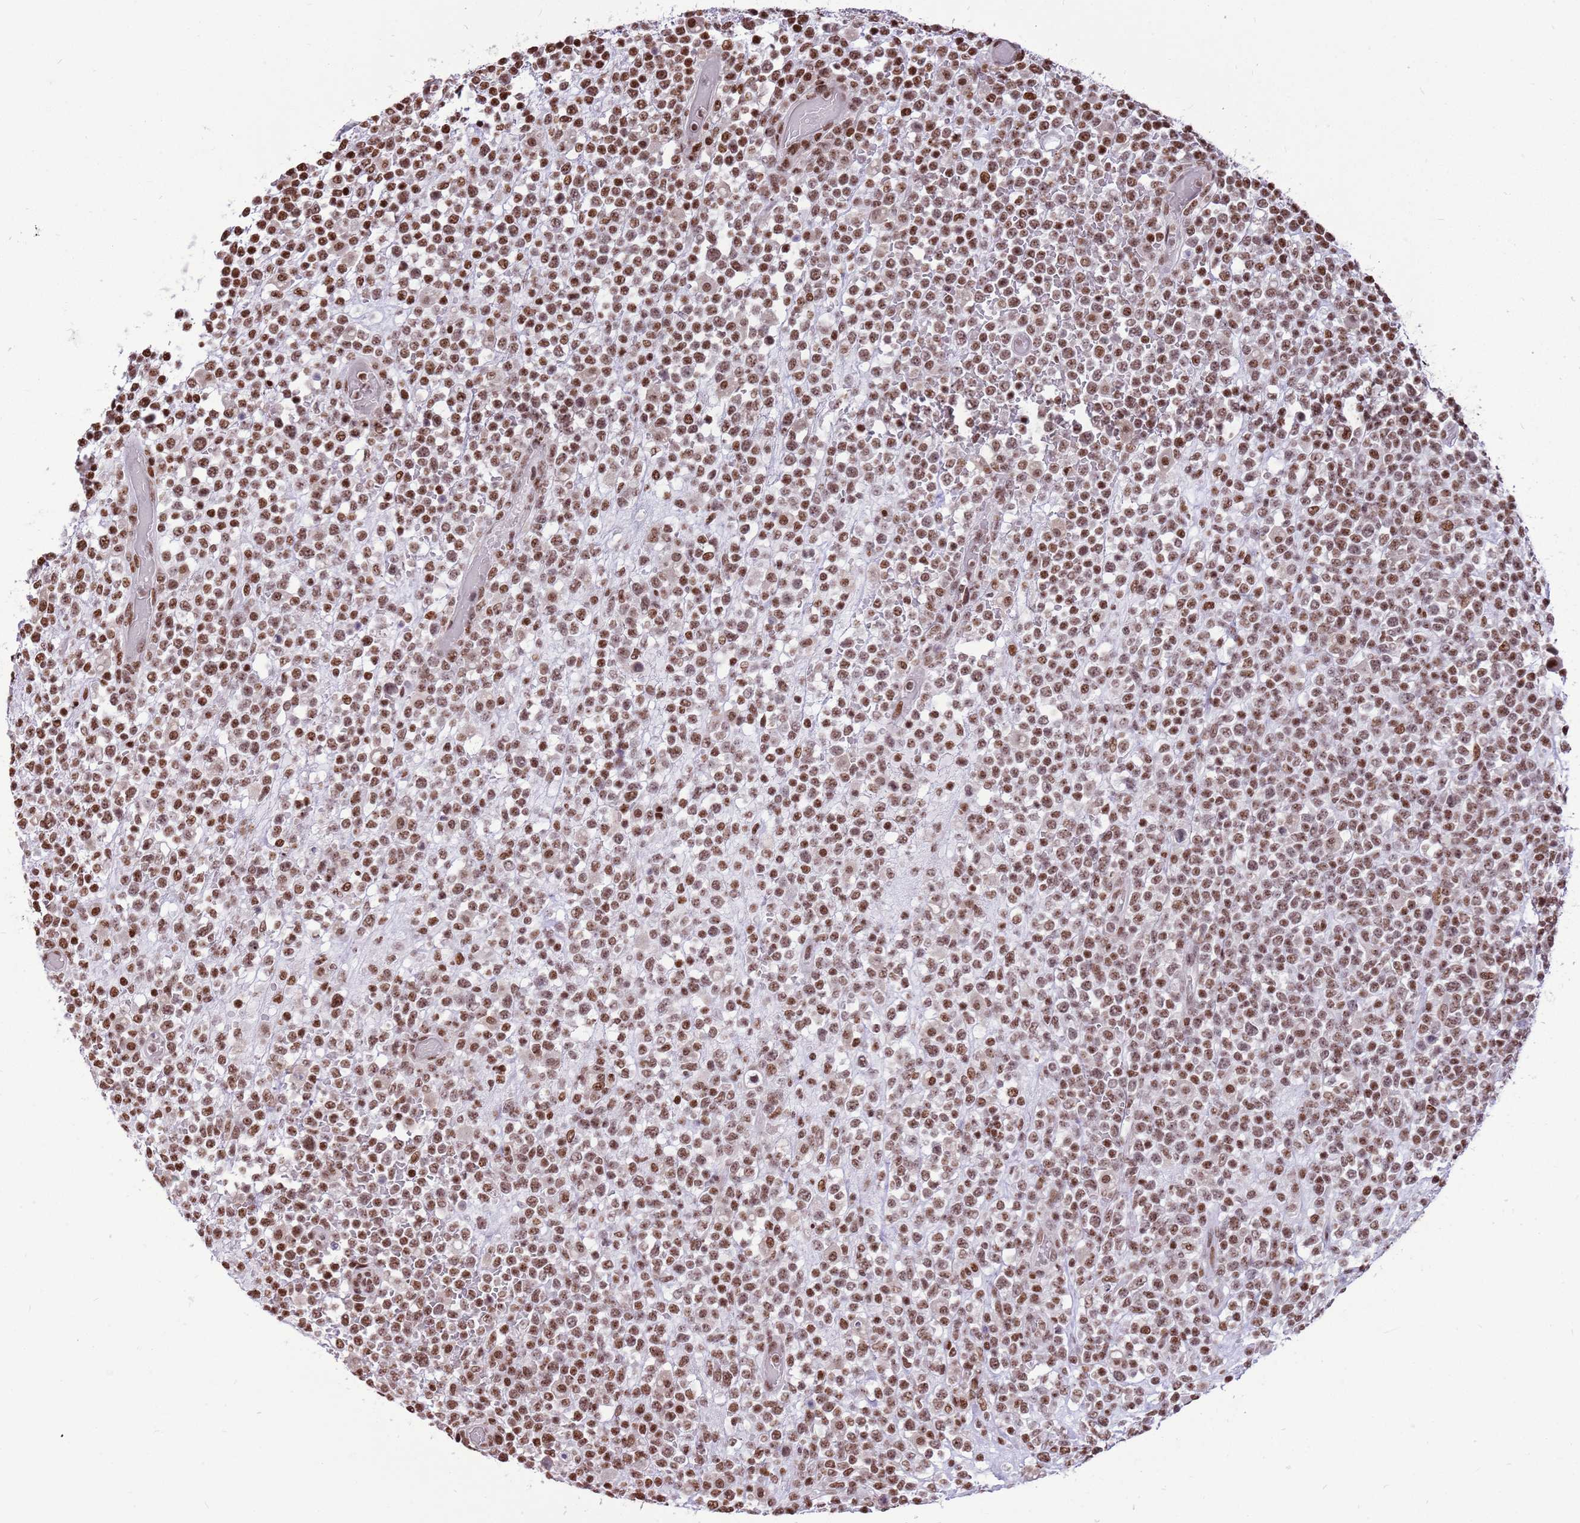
{"staining": {"intensity": "moderate", "quantity": ">75%", "location": "nuclear"}, "tissue": "lymphoma", "cell_type": "Tumor cells", "image_type": "cancer", "snomed": [{"axis": "morphology", "description": "Malignant lymphoma, non-Hodgkin's type, High grade"}, {"axis": "topography", "description": "Colon"}], "caption": "Tumor cells exhibit moderate nuclear positivity in approximately >75% of cells in high-grade malignant lymphoma, non-Hodgkin's type. (Brightfield microscopy of DAB IHC at high magnification).", "gene": "WASHC4", "patient": {"sex": "female", "age": 53}}